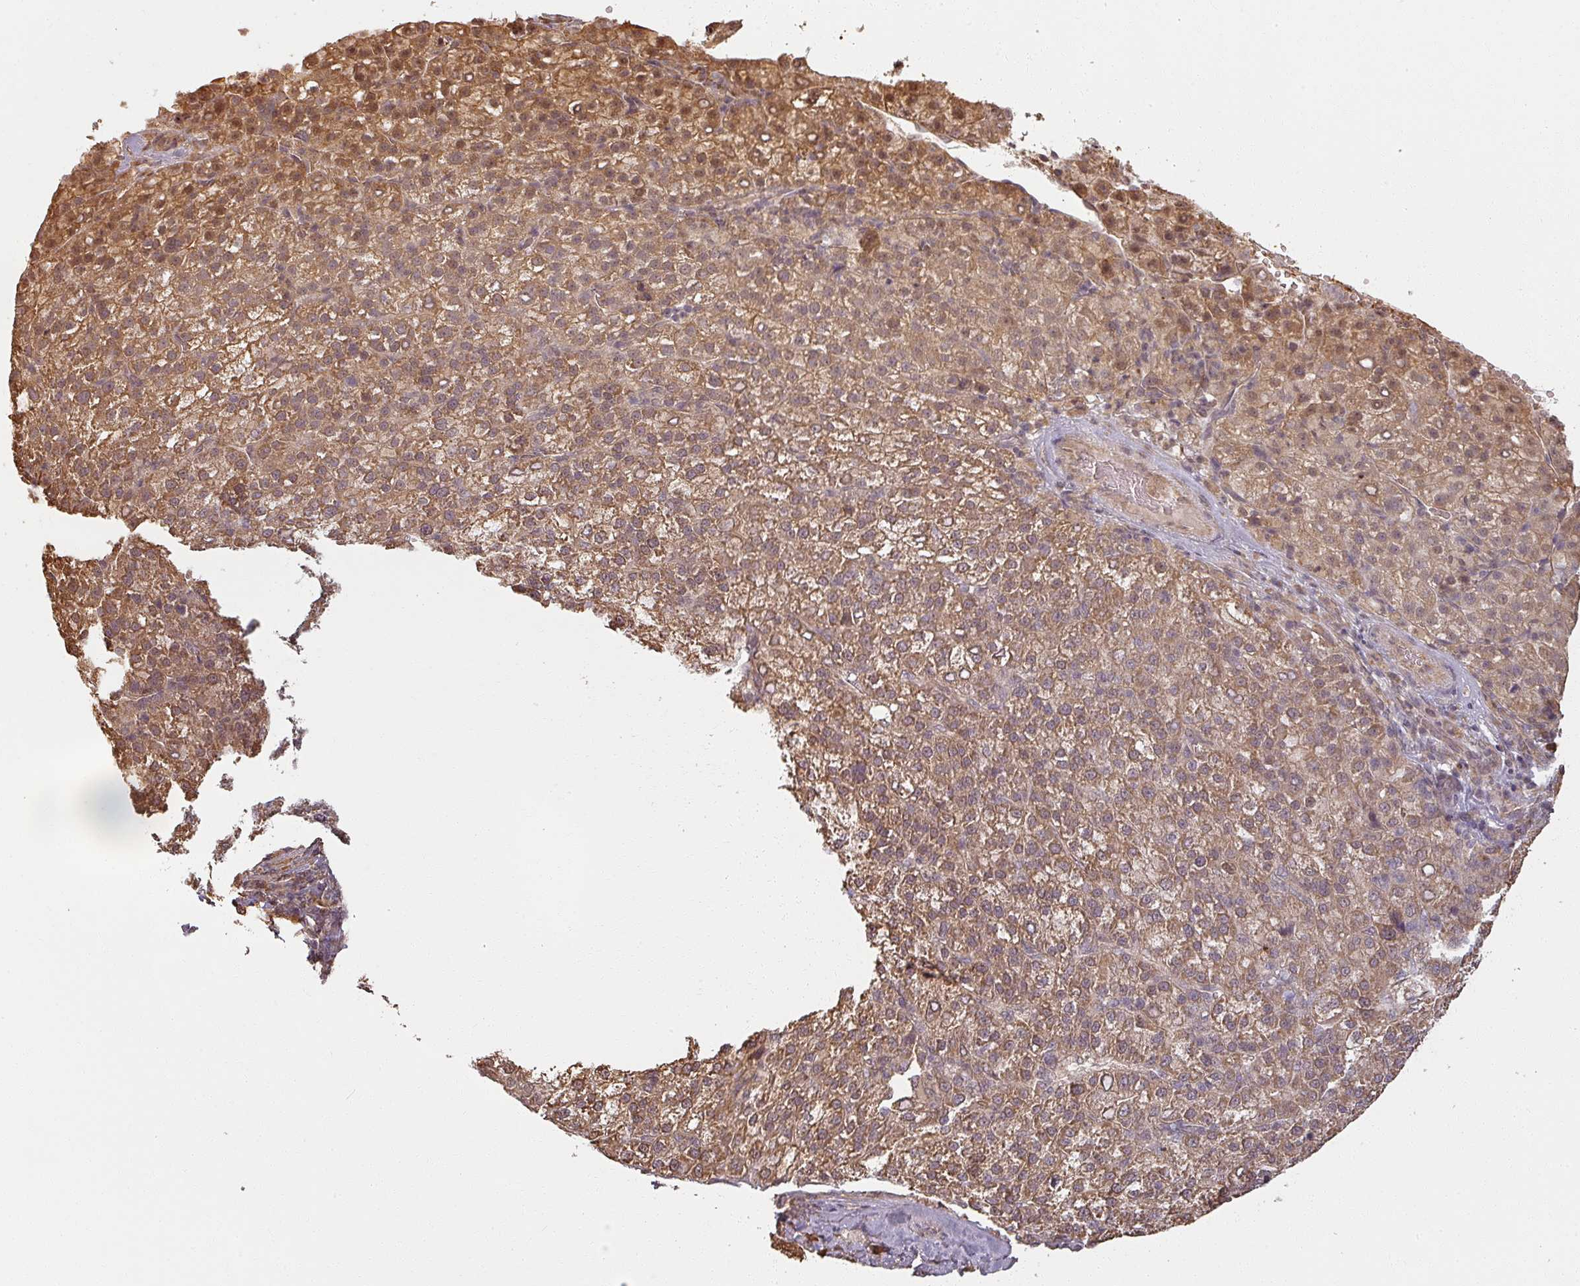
{"staining": {"intensity": "moderate", "quantity": ">75%", "location": "cytoplasmic/membranous,nuclear"}, "tissue": "liver cancer", "cell_type": "Tumor cells", "image_type": "cancer", "snomed": [{"axis": "morphology", "description": "Carcinoma, Hepatocellular, NOS"}, {"axis": "topography", "description": "Liver"}], "caption": "Protein analysis of liver cancer (hepatocellular carcinoma) tissue shows moderate cytoplasmic/membranous and nuclear expression in approximately >75% of tumor cells. Immunohistochemistry (ihc) stains the protein in brown and the nuclei are stained blue.", "gene": "MED19", "patient": {"sex": "female", "age": 58}}